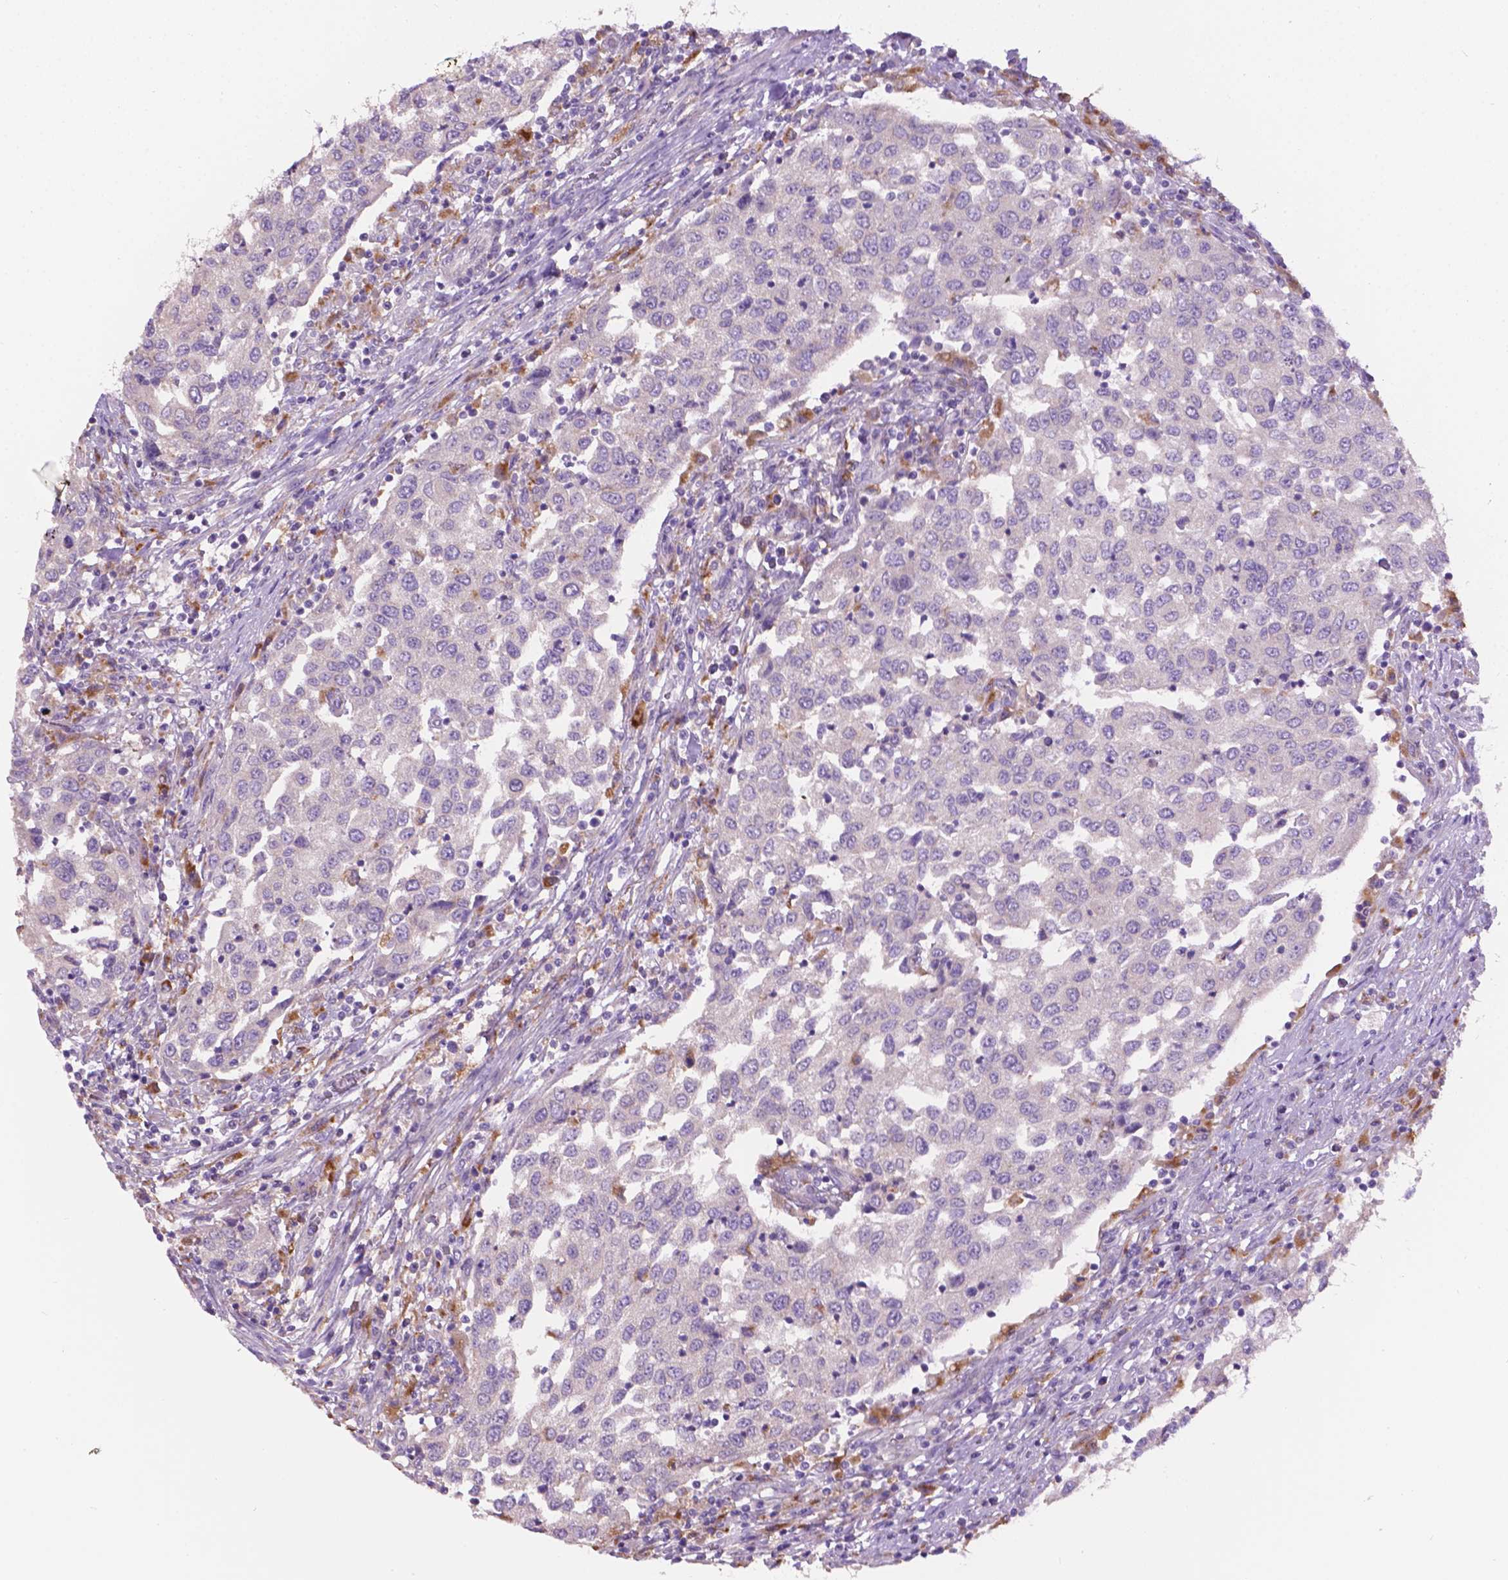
{"staining": {"intensity": "negative", "quantity": "none", "location": "none"}, "tissue": "urothelial cancer", "cell_type": "Tumor cells", "image_type": "cancer", "snomed": [{"axis": "morphology", "description": "Urothelial carcinoma, High grade"}, {"axis": "topography", "description": "Urinary bladder"}], "caption": "Tumor cells are negative for brown protein staining in urothelial cancer.", "gene": "CDH7", "patient": {"sex": "female", "age": 78}}